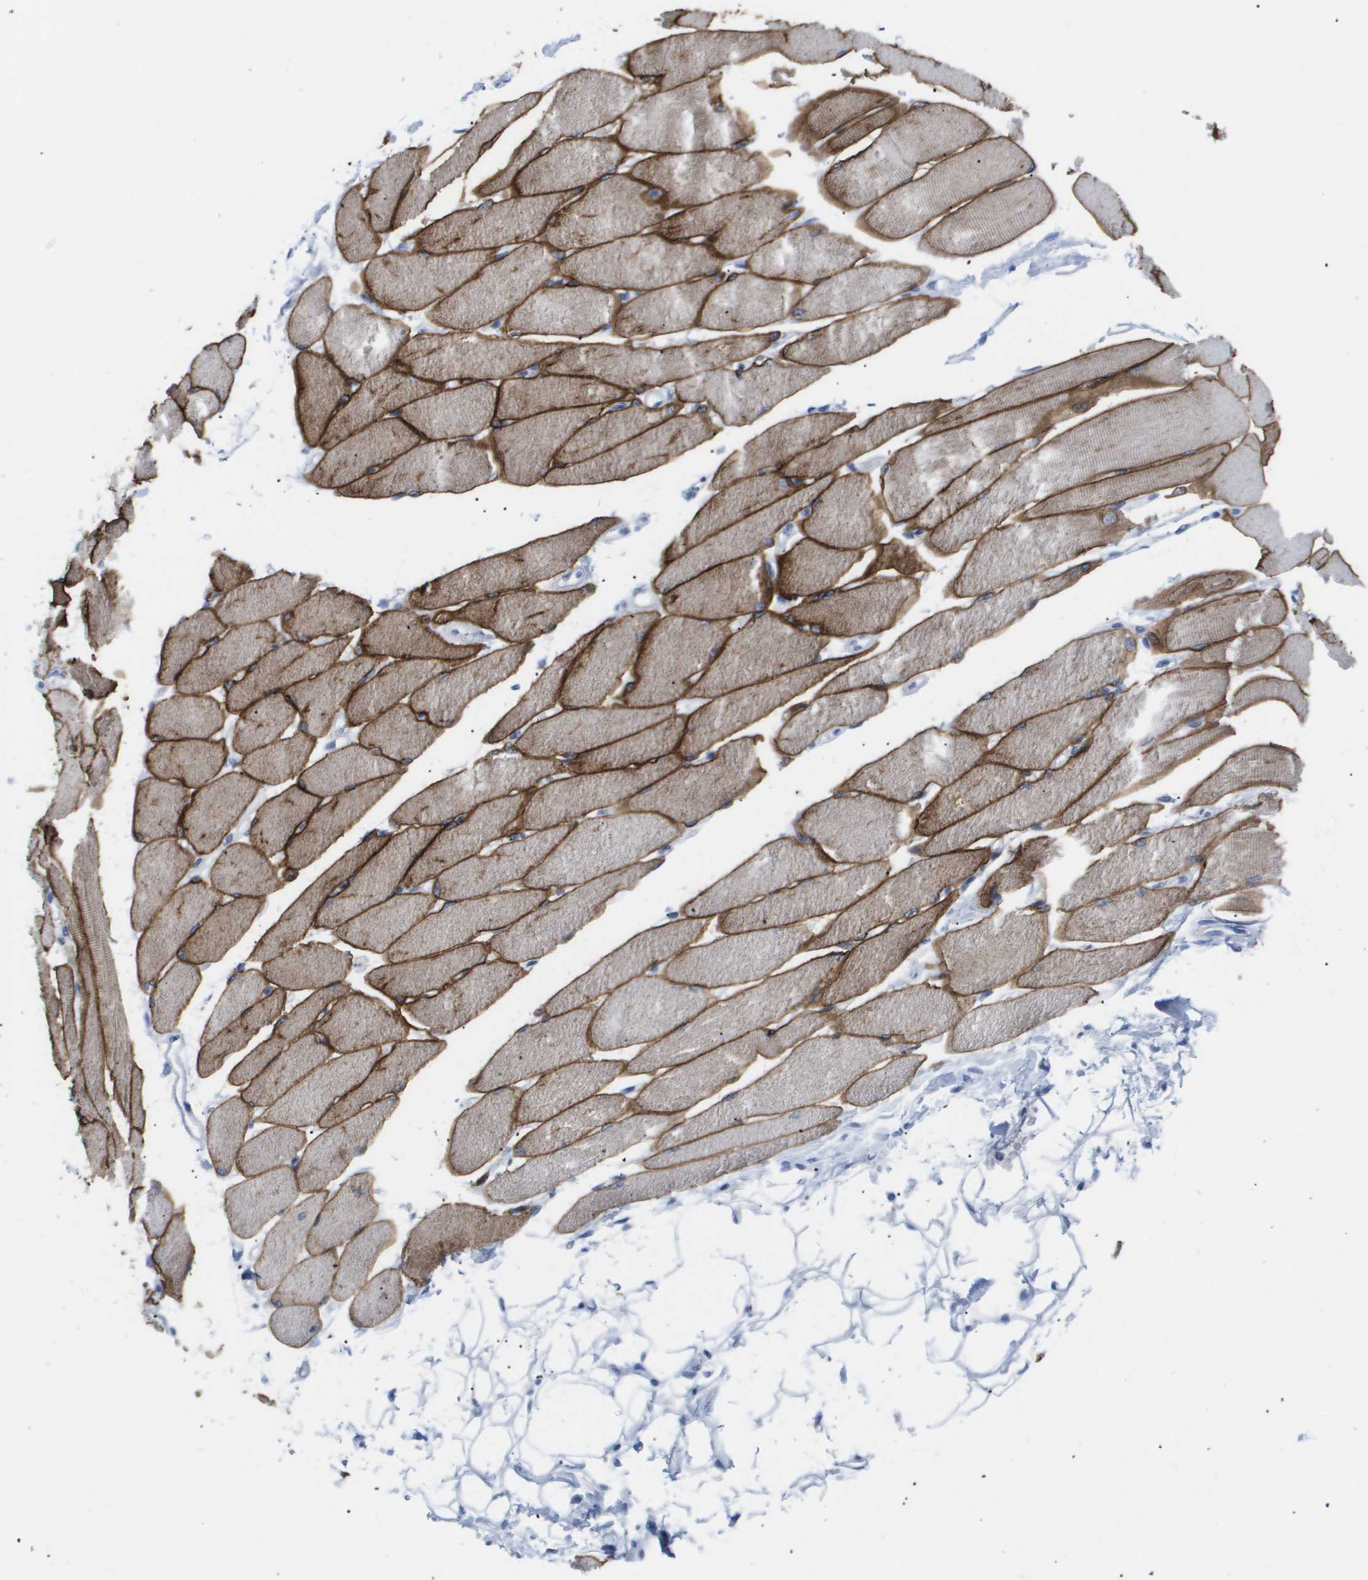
{"staining": {"intensity": "moderate", "quantity": ">75%", "location": "cytoplasmic/membranous"}, "tissue": "skeletal muscle", "cell_type": "Myocytes", "image_type": "normal", "snomed": [{"axis": "morphology", "description": "Normal tissue, NOS"}, {"axis": "topography", "description": "Skeletal muscle"}, {"axis": "topography", "description": "Peripheral nerve tissue"}], "caption": "This is an image of immunohistochemistry (IHC) staining of benign skeletal muscle, which shows moderate positivity in the cytoplasmic/membranous of myocytes.", "gene": "CAV3", "patient": {"sex": "female", "age": 84}}